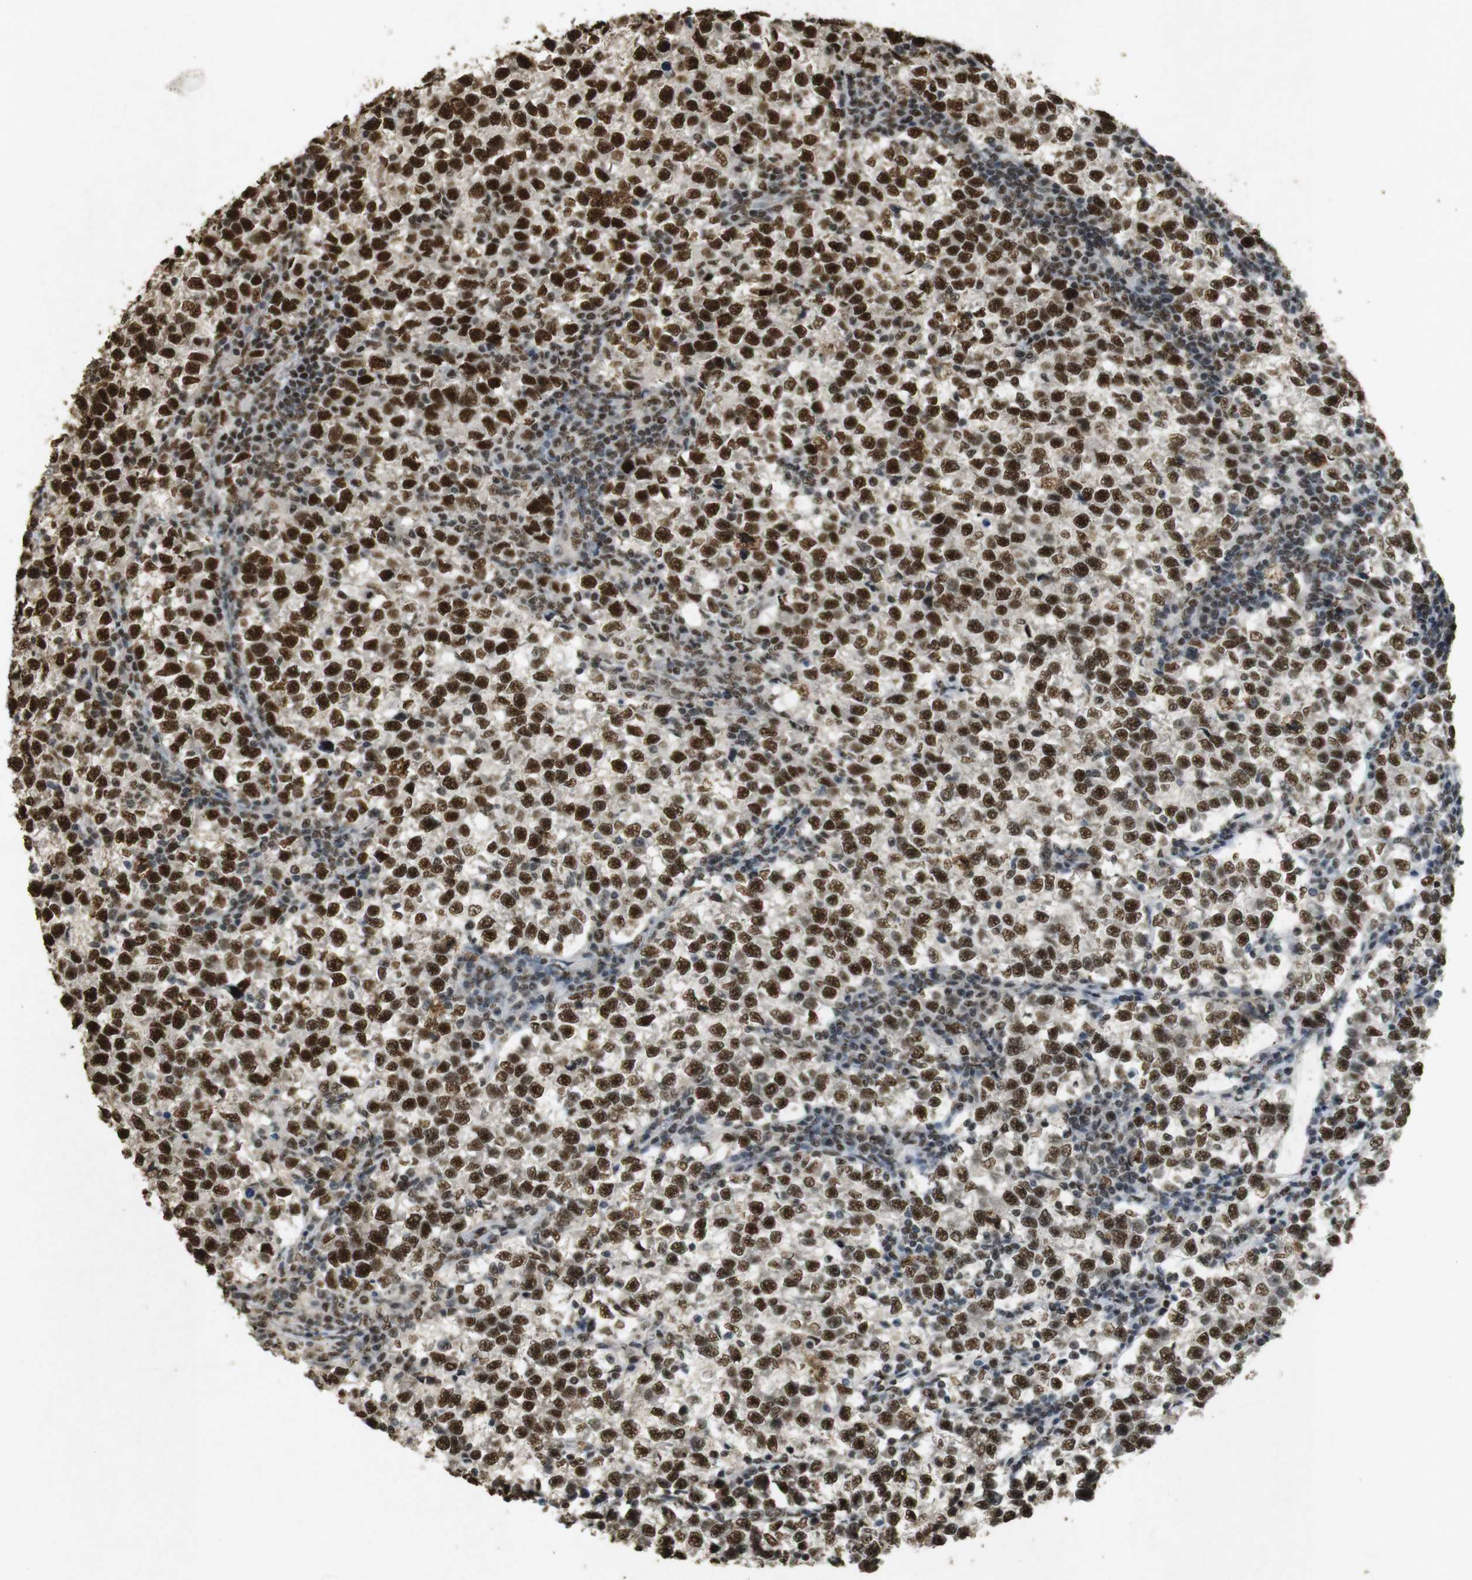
{"staining": {"intensity": "strong", "quantity": ">75%", "location": "nuclear"}, "tissue": "testis cancer", "cell_type": "Tumor cells", "image_type": "cancer", "snomed": [{"axis": "morphology", "description": "Normal tissue, NOS"}, {"axis": "morphology", "description": "Seminoma, NOS"}, {"axis": "topography", "description": "Testis"}], "caption": "Testis cancer (seminoma) stained with immunohistochemistry reveals strong nuclear positivity in approximately >75% of tumor cells. The protein is stained brown, and the nuclei are stained in blue (DAB IHC with brightfield microscopy, high magnification).", "gene": "GATA4", "patient": {"sex": "male", "age": 43}}